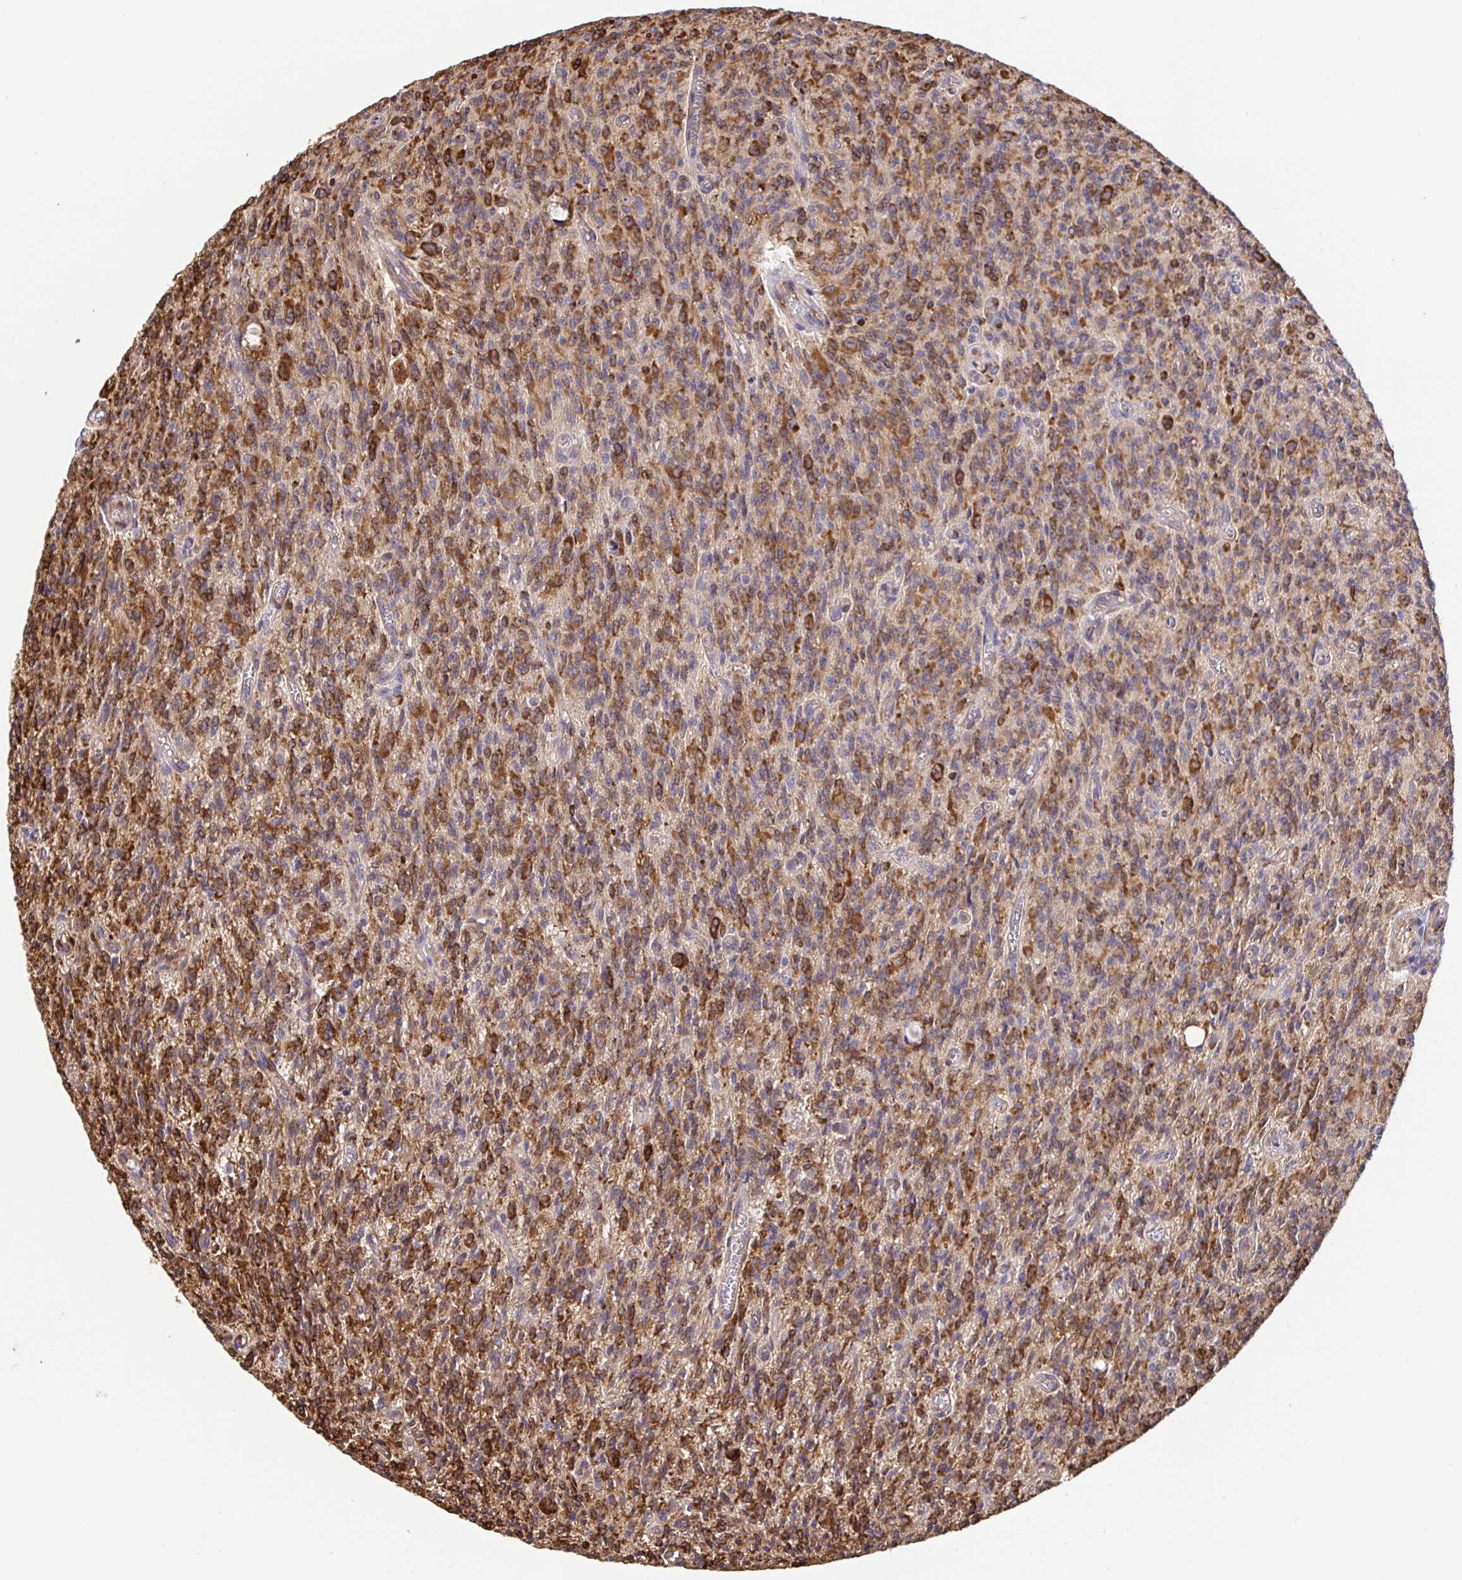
{"staining": {"intensity": "moderate", "quantity": ">75%", "location": "cytoplasmic/membranous"}, "tissue": "glioma", "cell_type": "Tumor cells", "image_type": "cancer", "snomed": [{"axis": "morphology", "description": "Glioma, malignant, Low grade"}, {"axis": "topography", "description": "Brain"}], "caption": "DAB immunohistochemical staining of malignant low-grade glioma shows moderate cytoplasmic/membranous protein expression in about >75% of tumor cells. Ihc stains the protein of interest in brown and the nuclei are stained blue.", "gene": "MAOA", "patient": {"sex": "male", "age": 64}}